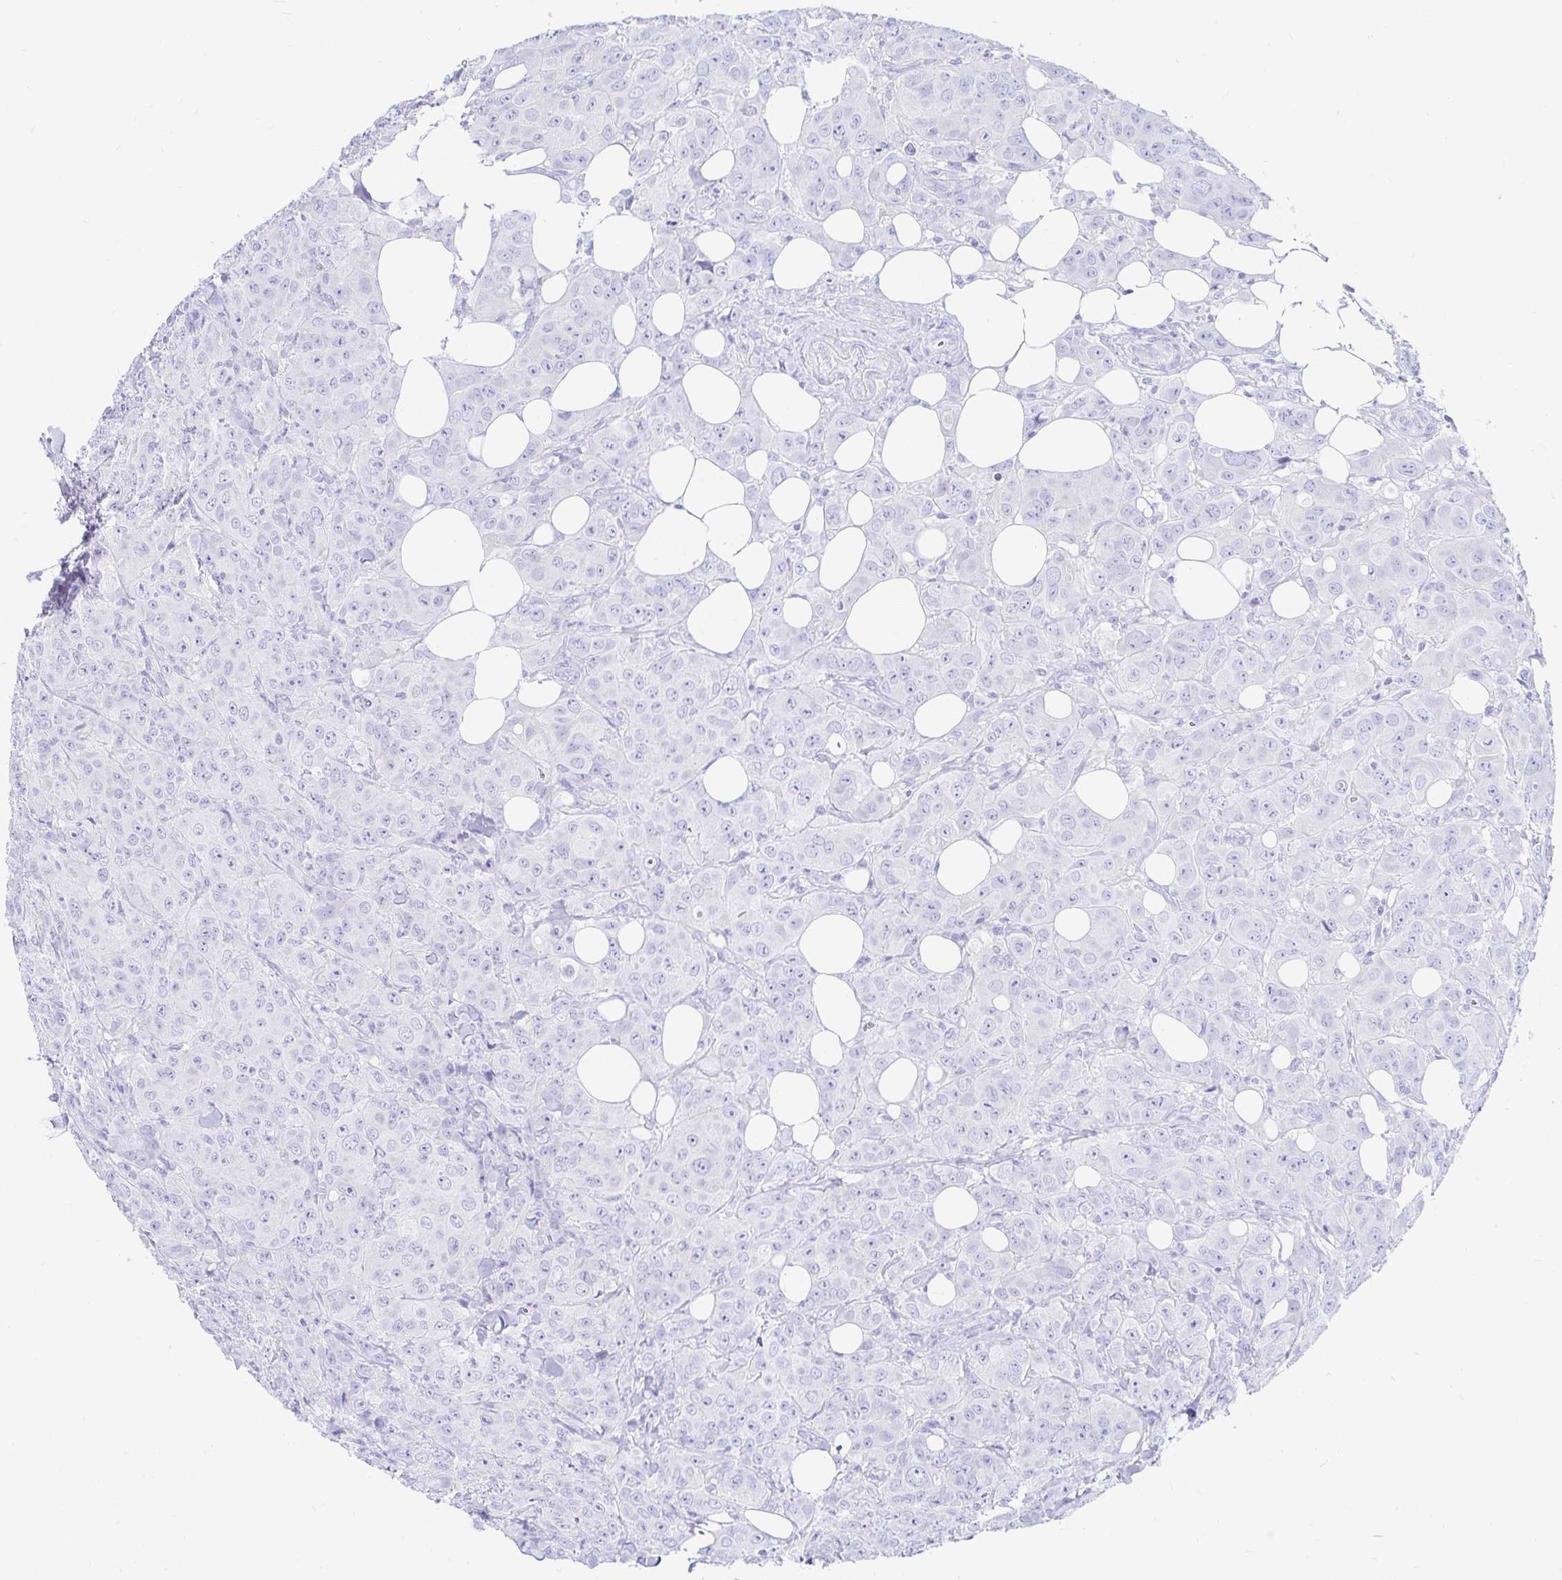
{"staining": {"intensity": "negative", "quantity": "none", "location": "none"}, "tissue": "breast cancer", "cell_type": "Tumor cells", "image_type": "cancer", "snomed": [{"axis": "morphology", "description": "Normal tissue, NOS"}, {"axis": "morphology", "description": "Duct carcinoma"}, {"axis": "topography", "description": "Breast"}], "caption": "Tumor cells are negative for protein expression in human breast invasive ductal carcinoma.", "gene": "NR2E1", "patient": {"sex": "female", "age": 43}}